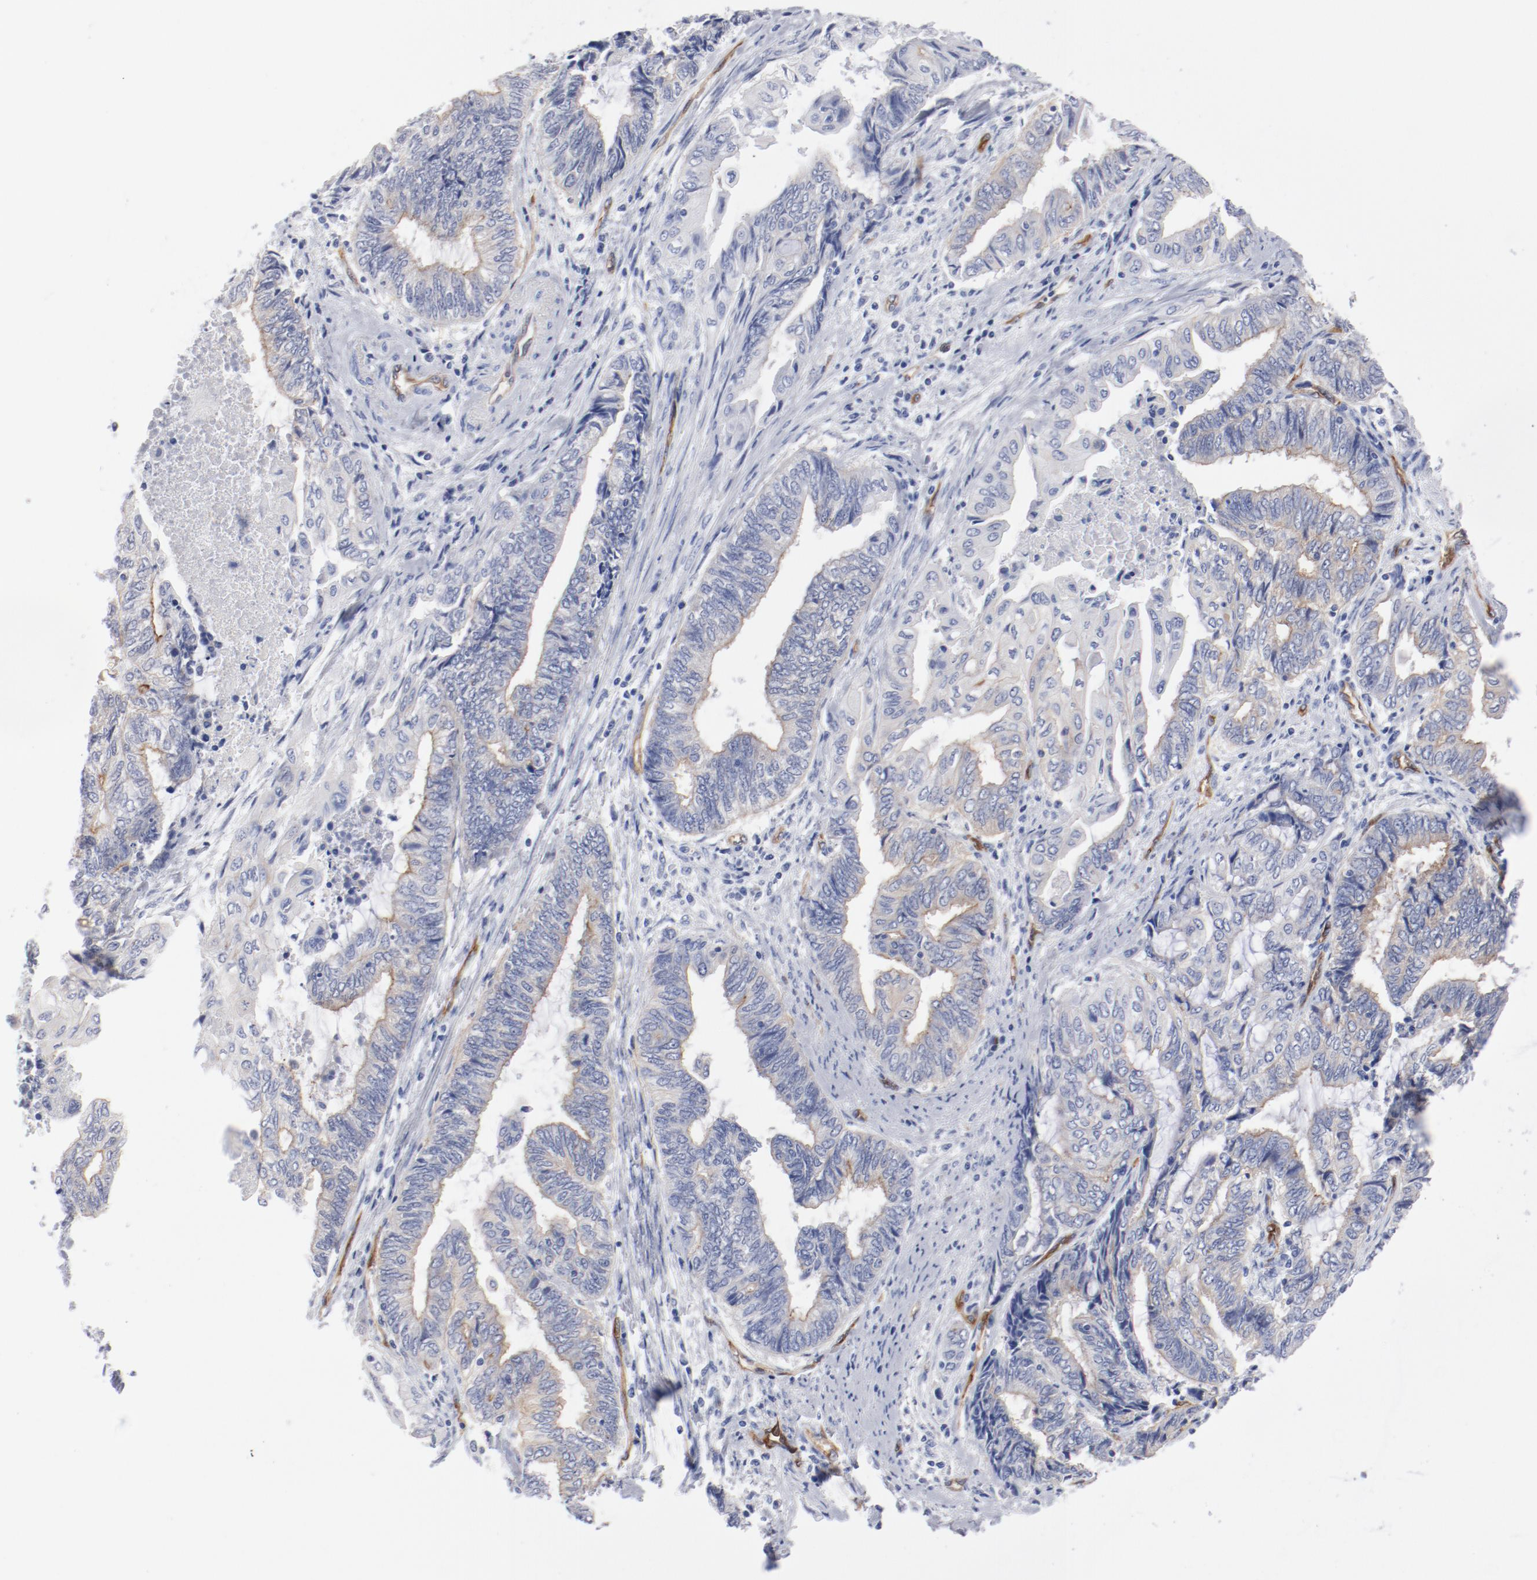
{"staining": {"intensity": "moderate", "quantity": "25%-75%", "location": "cytoplasmic/membranous"}, "tissue": "endometrial cancer", "cell_type": "Tumor cells", "image_type": "cancer", "snomed": [{"axis": "morphology", "description": "Adenocarcinoma, NOS"}, {"axis": "topography", "description": "Uterus"}, {"axis": "topography", "description": "Endometrium"}], "caption": "Human adenocarcinoma (endometrial) stained with a brown dye reveals moderate cytoplasmic/membranous positive expression in approximately 25%-75% of tumor cells.", "gene": "SHANK3", "patient": {"sex": "female", "age": 70}}